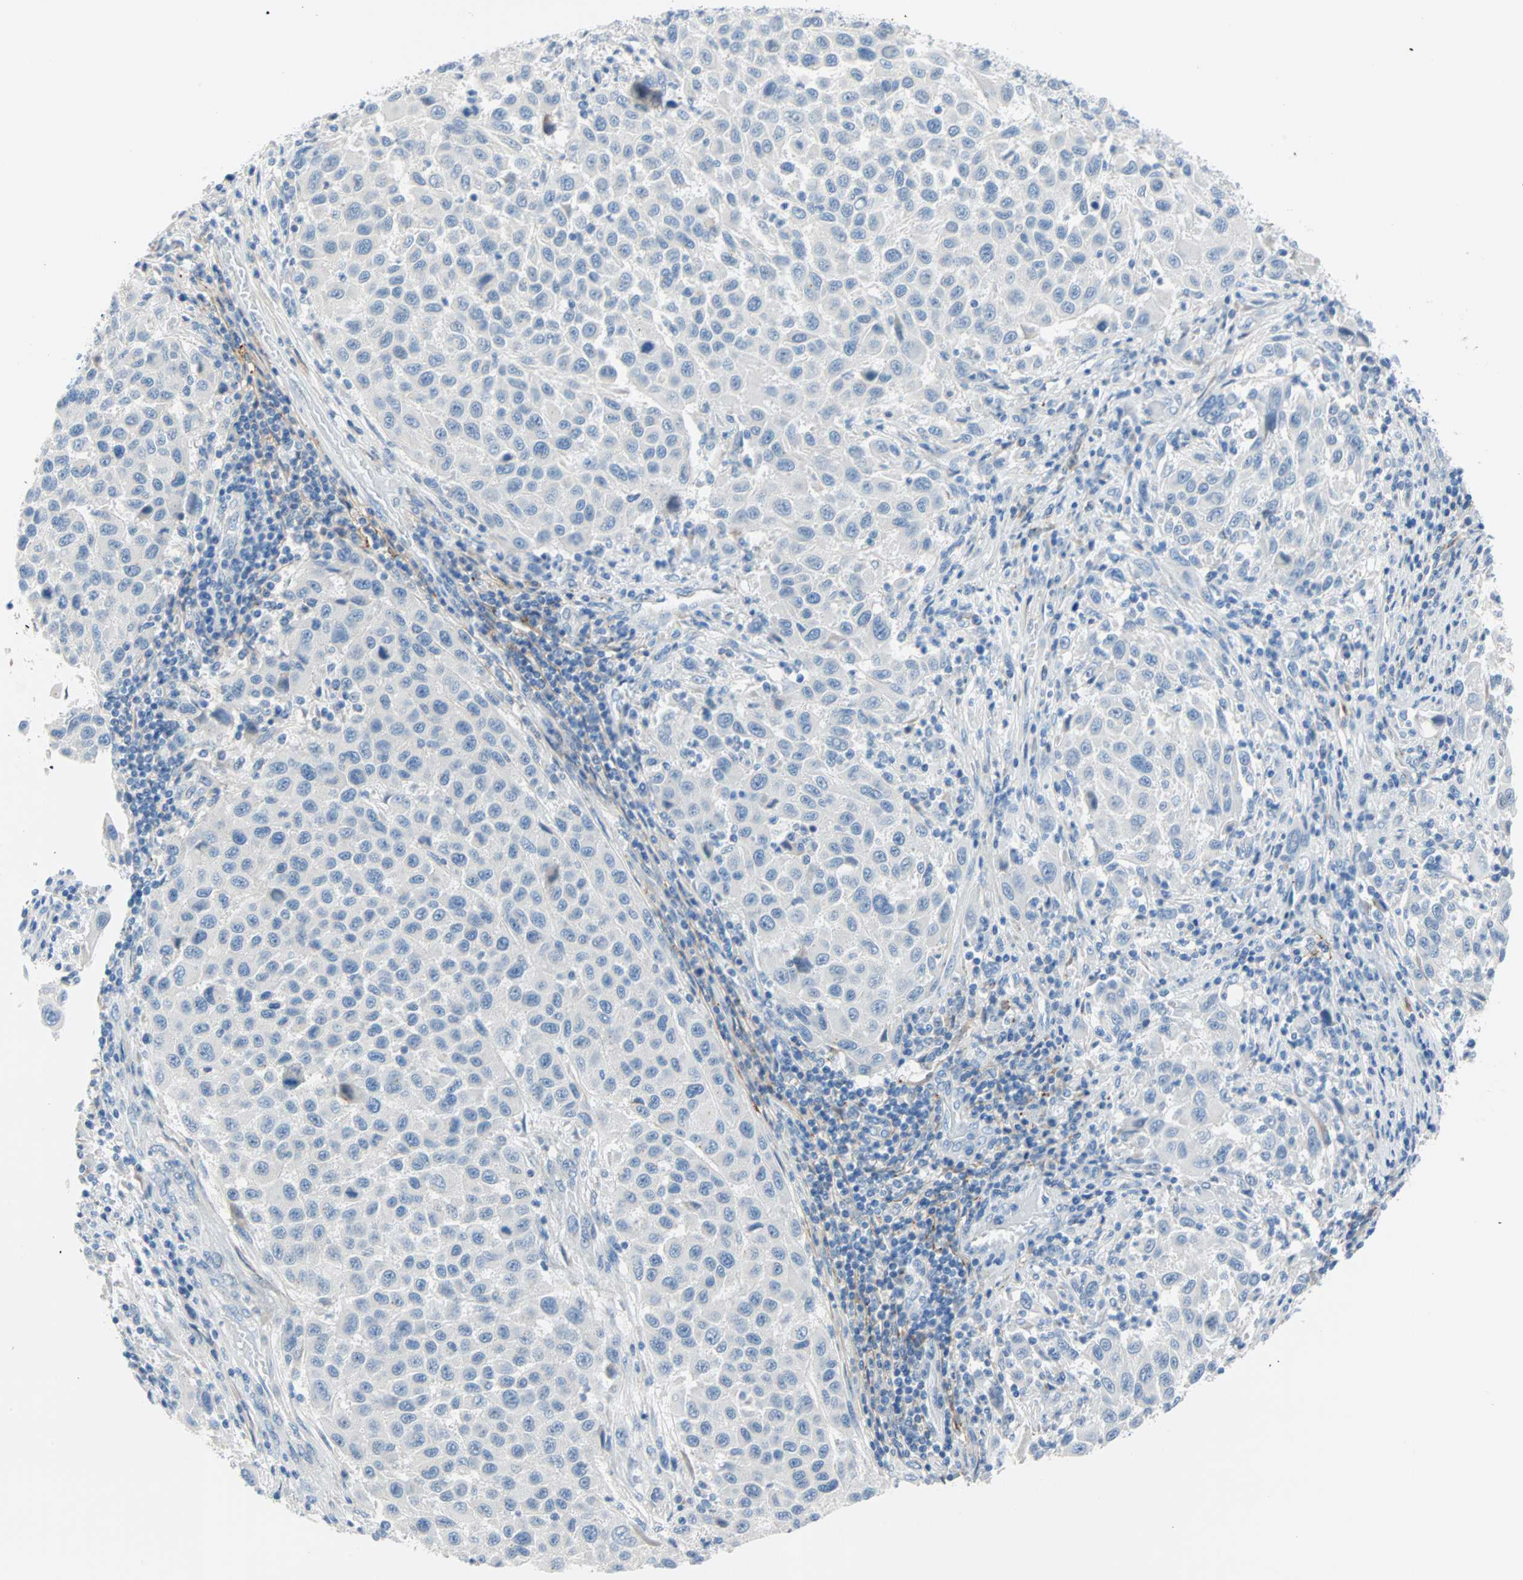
{"staining": {"intensity": "negative", "quantity": "none", "location": "none"}, "tissue": "melanoma", "cell_type": "Tumor cells", "image_type": "cancer", "snomed": [{"axis": "morphology", "description": "Malignant melanoma, Metastatic site"}, {"axis": "topography", "description": "Lymph node"}], "caption": "There is no significant staining in tumor cells of melanoma.", "gene": "PDPN", "patient": {"sex": "male", "age": 61}}